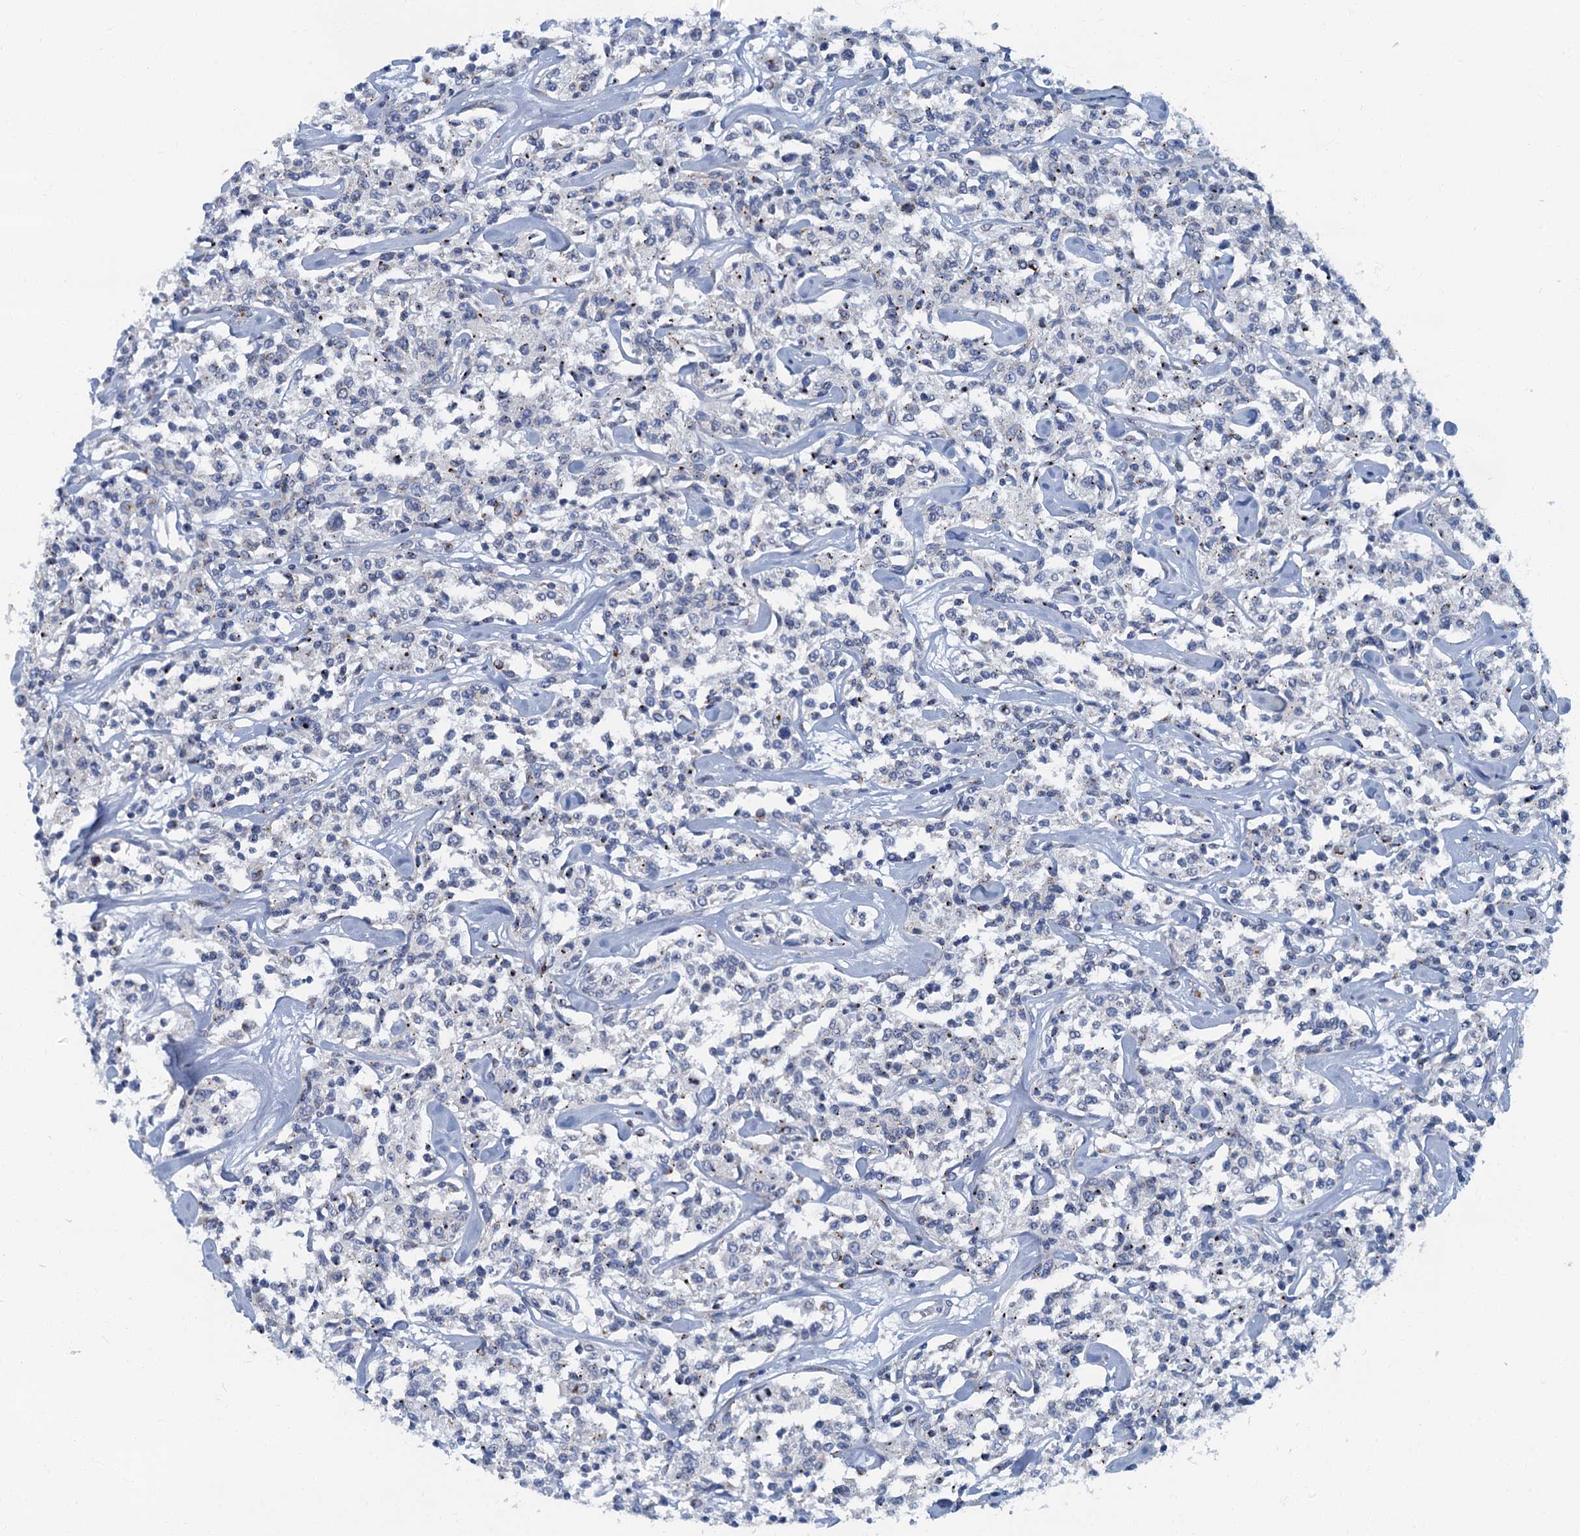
{"staining": {"intensity": "negative", "quantity": "none", "location": "none"}, "tissue": "lymphoma", "cell_type": "Tumor cells", "image_type": "cancer", "snomed": [{"axis": "morphology", "description": "Malignant lymphoma, non-Hodgkin's type, Low grade"}, {"axis": "topography", "description": "Small intestine"}], "caption": "Tumor cells are negative for protein expression in human malignant lymphoma, non-Hodgkin's type (low-grade).", "gene": "LYPD3", "patient": {"sex": "female", "age": 59}}